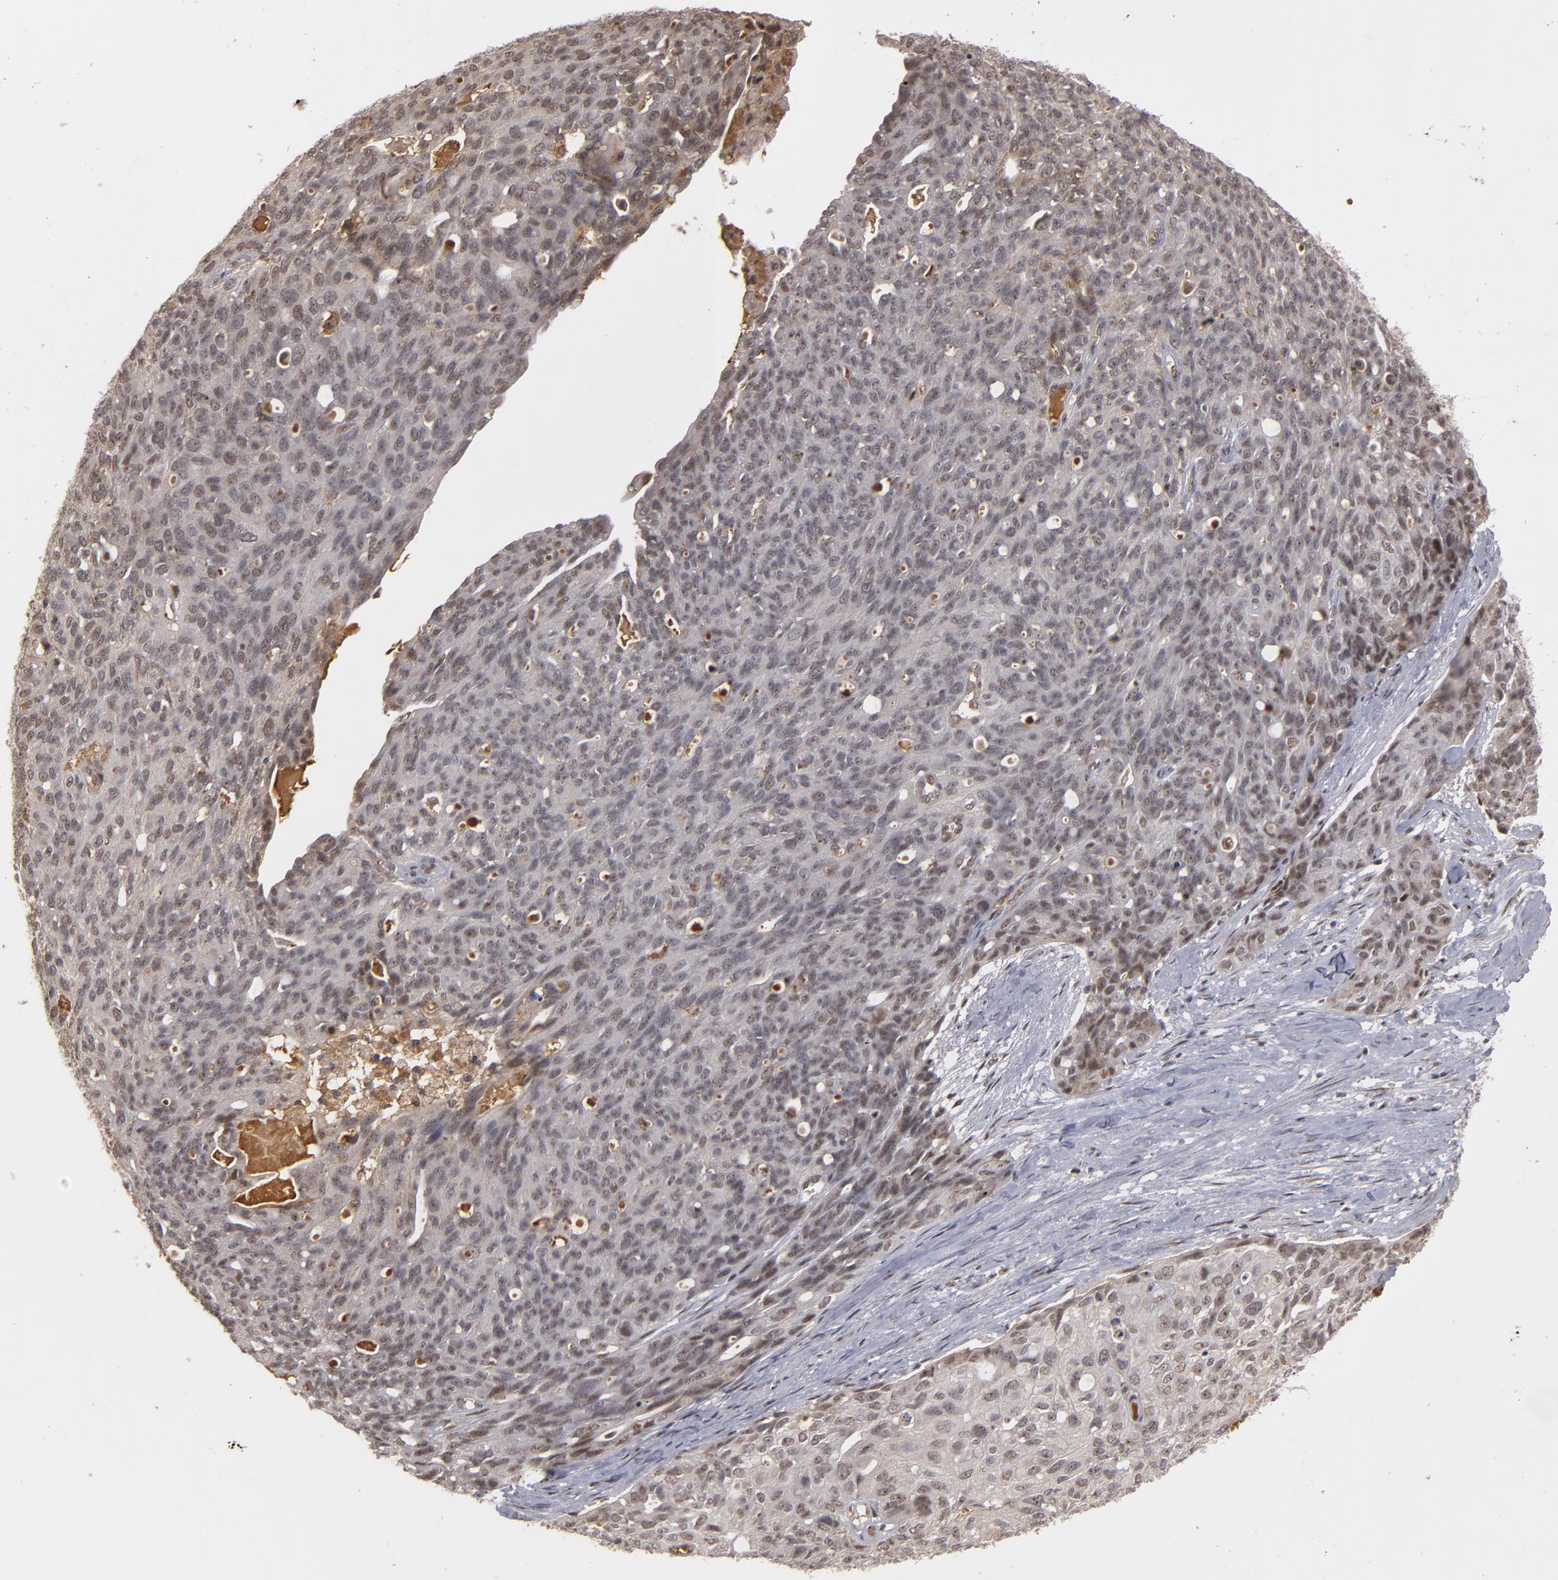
{"staining": {"intensity": "weak", "quantity": "<25%", "location": "nuclear"}, "tissue": "ovarian cancer", "cell_type": "Tumor cells", "image_type": "cancer", "snomed": [{"axis": "morphology", "description": "Carcinoma, endometroid"}, {"axis": "topography", "description": "Ovary"}], "caption": "This micrograph is of ovarian cancer (endometroid carcinoma) stained with immunohistochemistry (IHC) to label a protein in brown with the nuclei are counter-stained blue. There is no staining in tumor cells.", "gene": "ZNF234", "patient": {"sex": "female", "age": 60}}